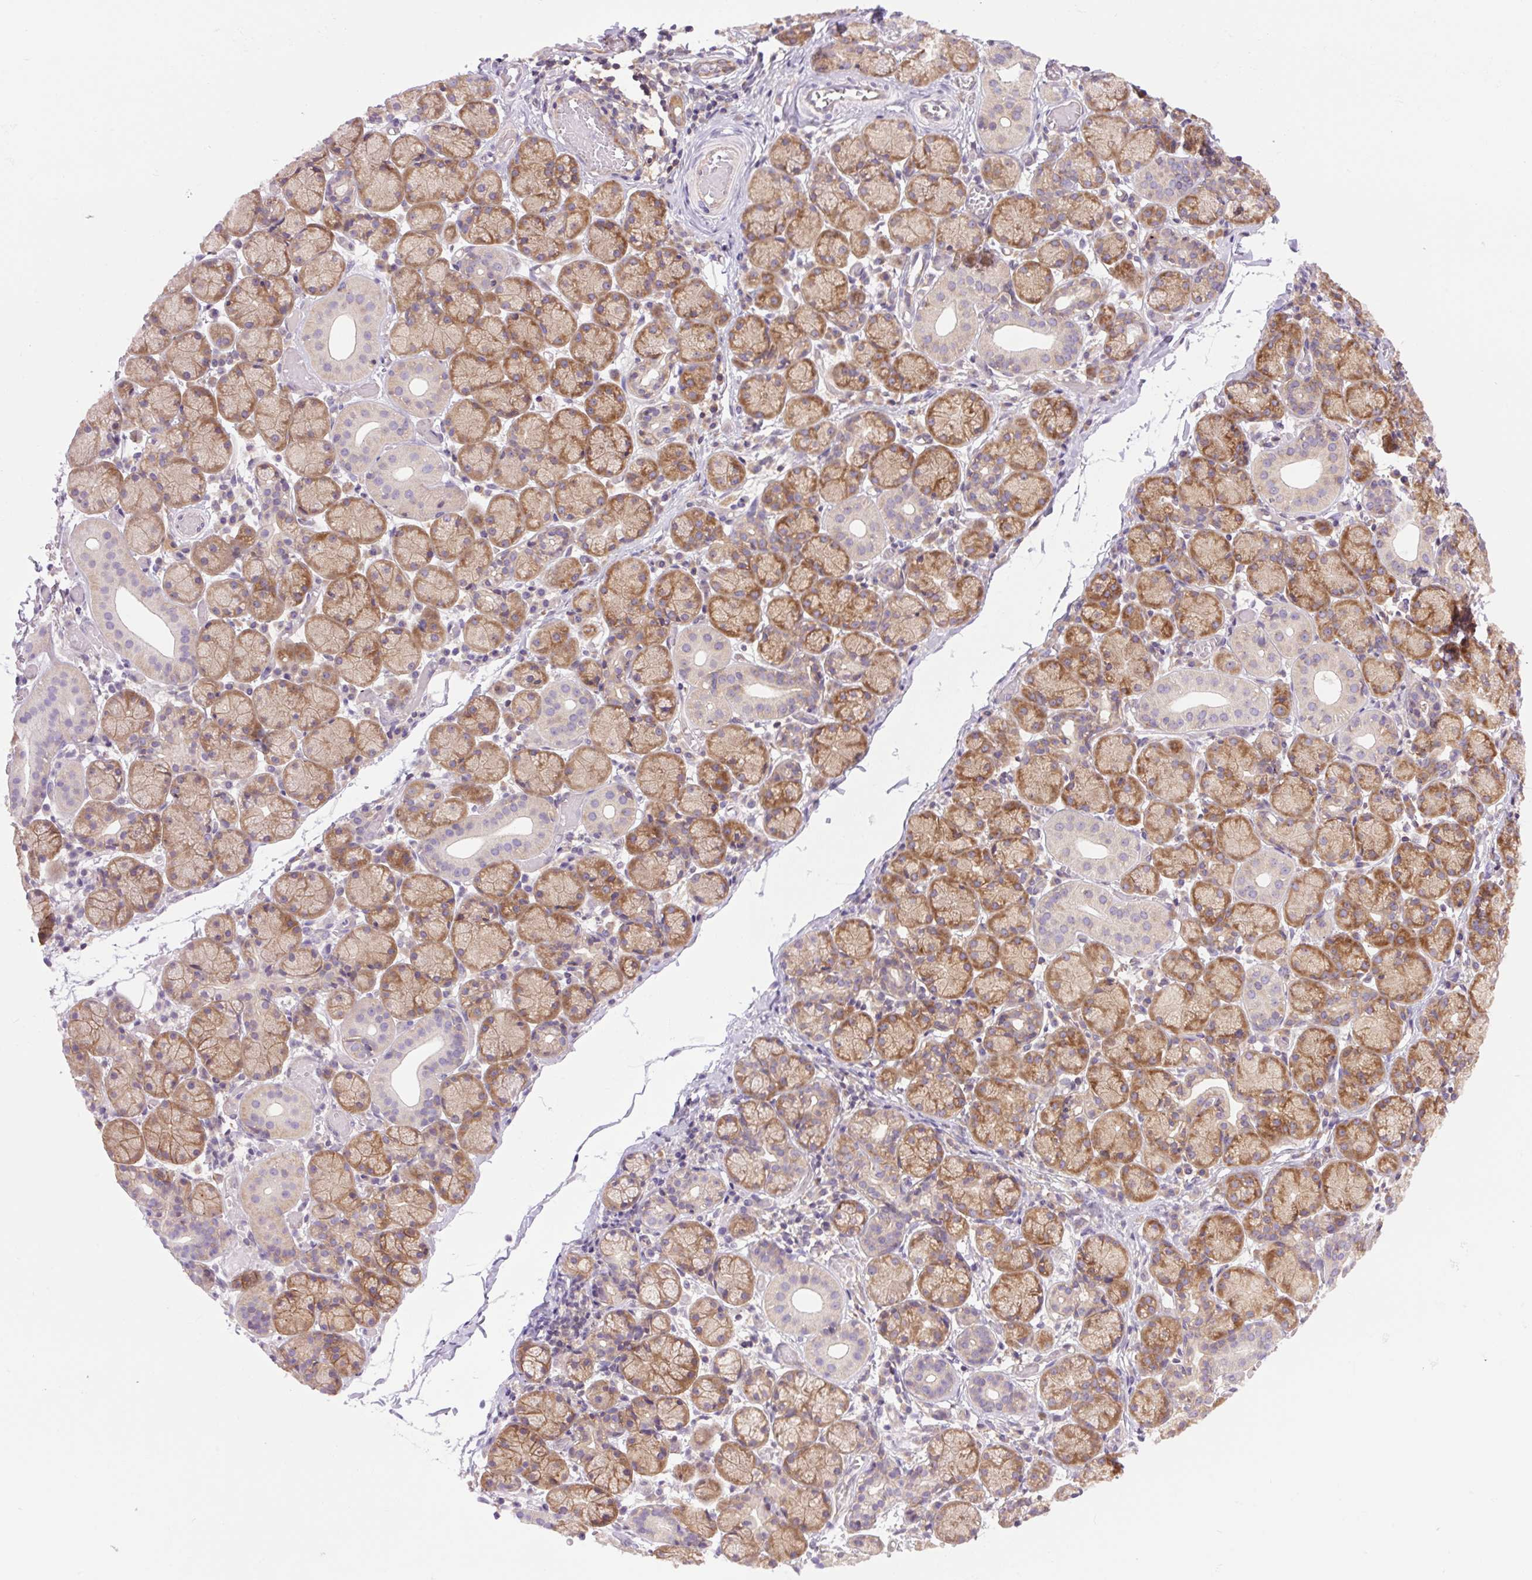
{"staining": {"intensity": "moderate", "quantity": ">75%", "location": "cytoplasmic/membranous"}, "tissue": "salivary gland", "cell_type": "Glandular cells", "image_type": "normal", "snomed": [{"axis": "morphology", "description": "Normal tissue, NOS"}, {"axis": "topography", "description": "Salivary gland"}], "caption": "A medium amount of moderate cytoplasmic/membranous positivity is appreciated in about >75% of glandular cells in normal salivary gland. (IHC, brightfield microscopy, high magnification).", "gene": "MINK1", "patient": {"sex": "female", "age": 24}}